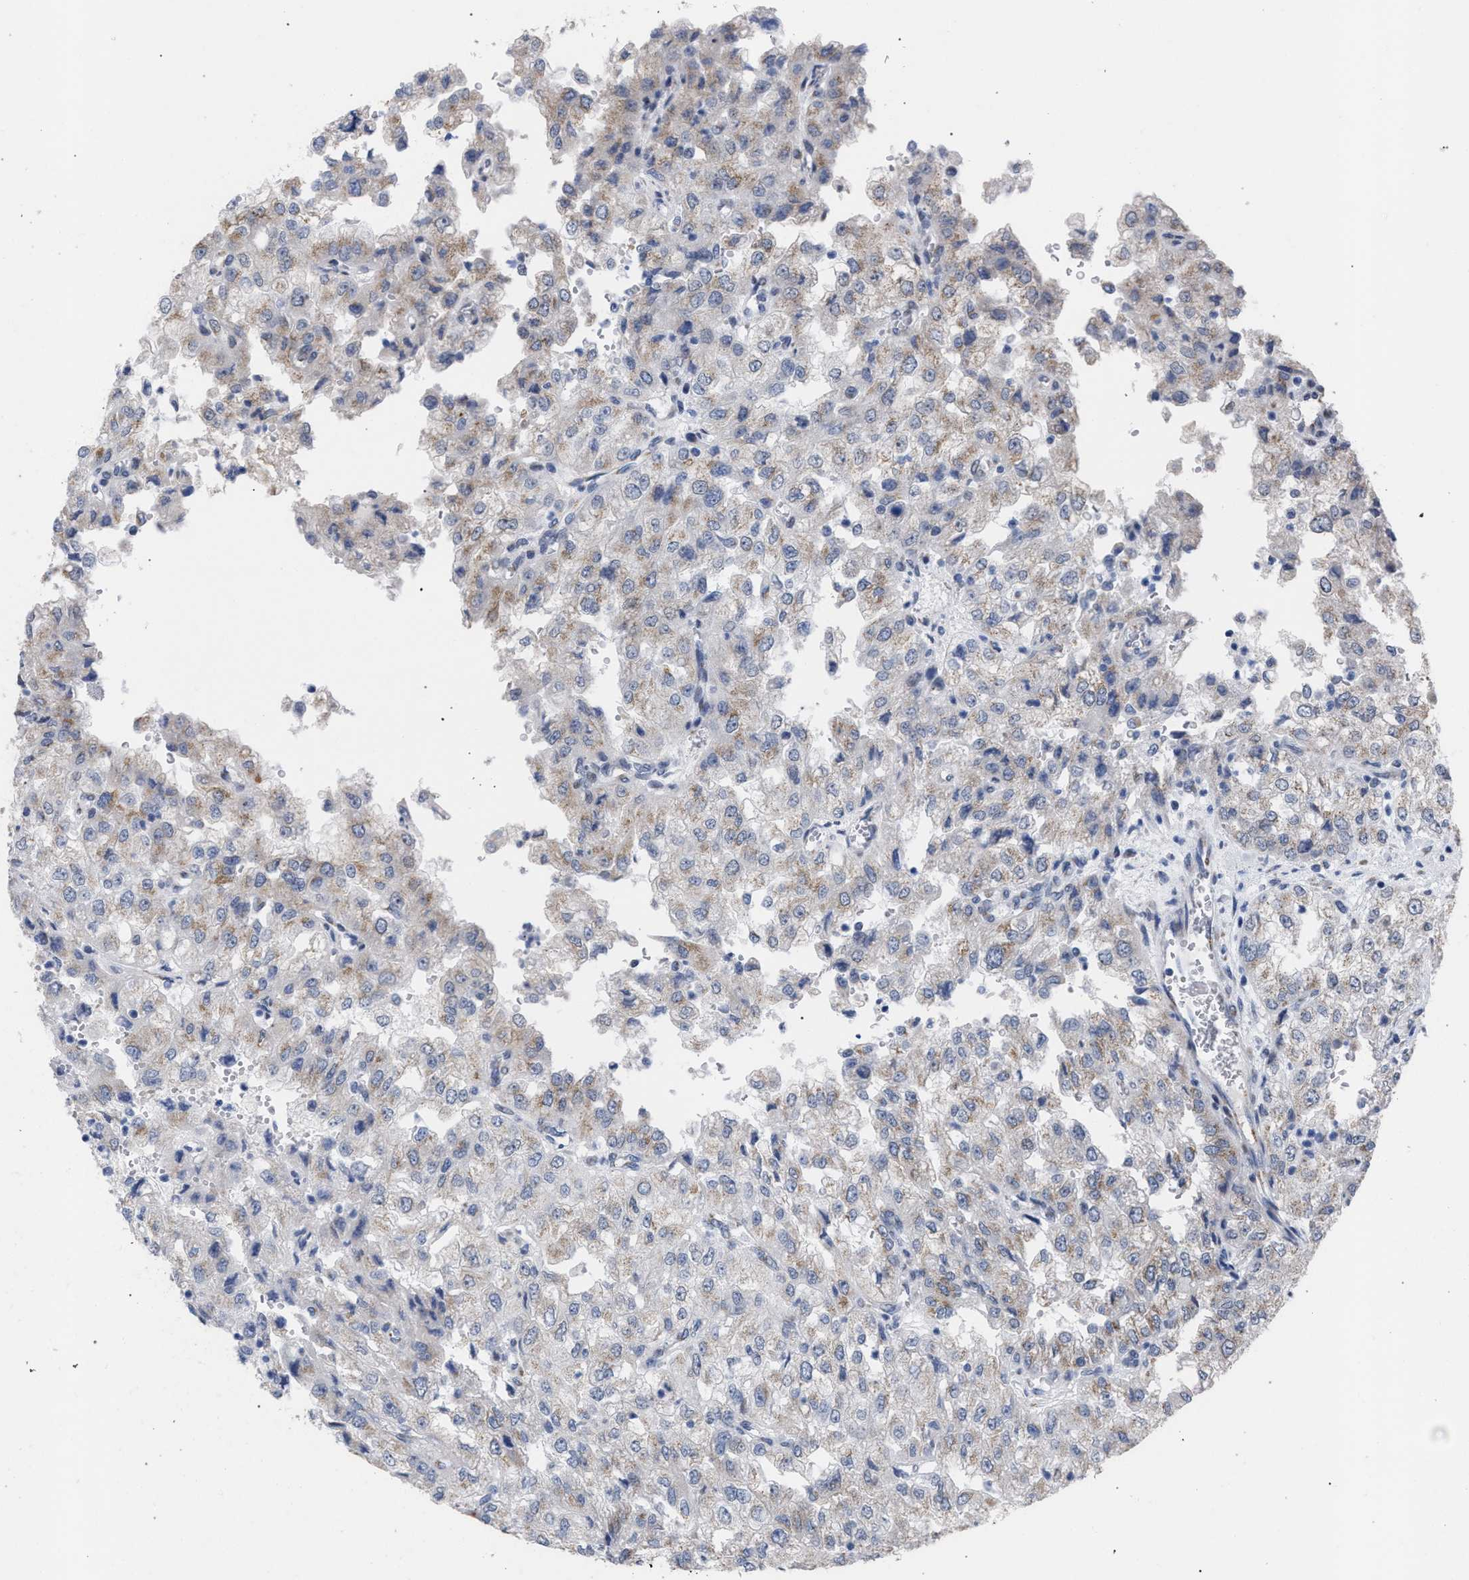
{"staining": {"intensity": "weak", "quantity": "<25%", "location": "cytoplasmic/membranous"}, "tissue": "renal cancer", "cell_type": "Tumor cells", "image_type": "cancer", "snomed": [{"axis": "morphology", "description": "Adenocarcinoma, NOS"}, {"axis": "topography", "description": "Kidney"}], "caption": "A high-resolution photomicrograph shows immunohistochemistry (IHC) staining of renal cancer, which exhibits no significant positivity in tumor cells.", "gene": "GOLGA2", "patient": {"sex": "female", "age": 54}}